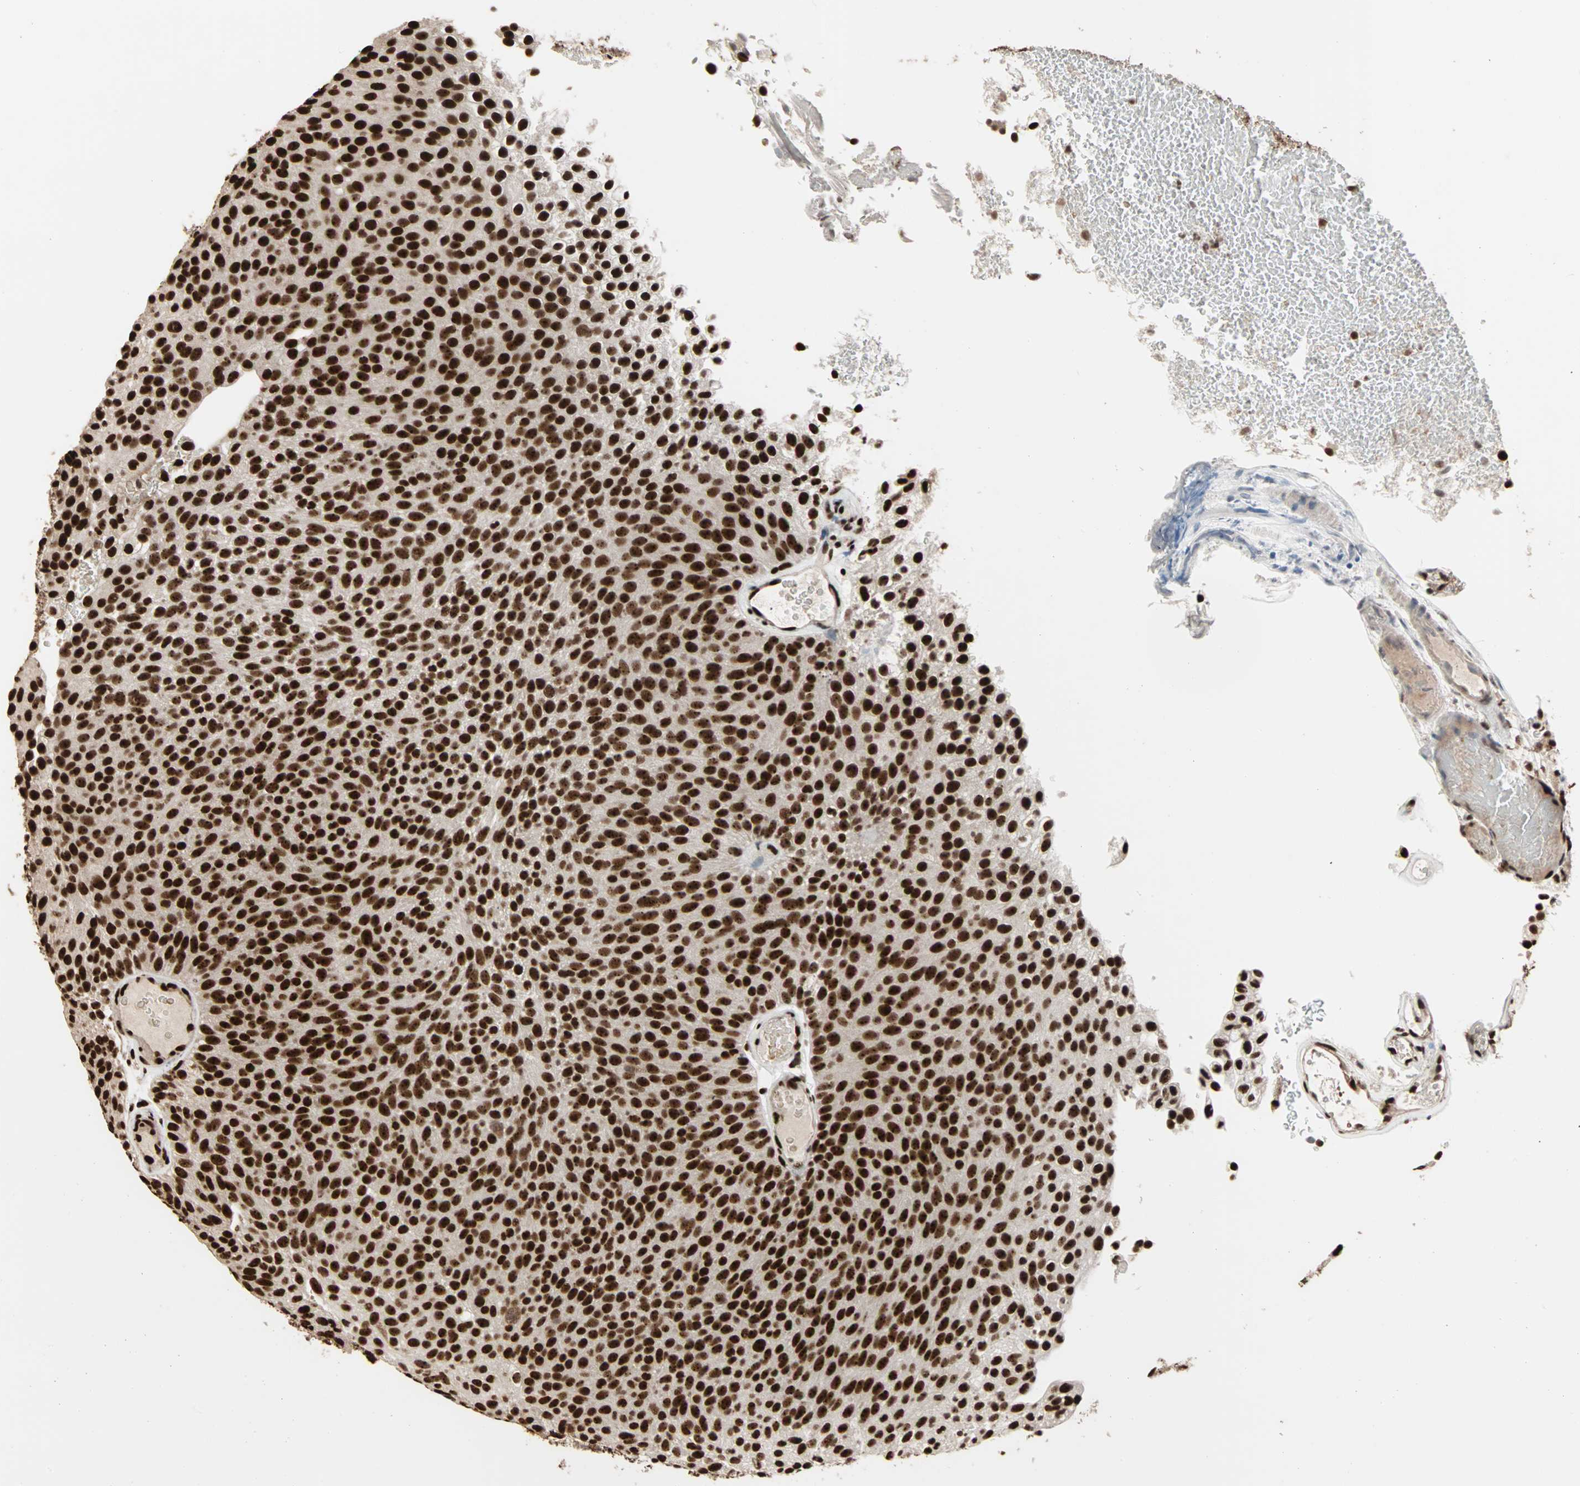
{"staining": {"intensity": "strong", "quantity": ">75%", "location": "nuclear"}, "tissue": "urothelial cancer", "cell_type": "Tumor cells", "image_type": "cancer", "snomed": [{"axis": "morphology", "description": "Urothelial carcinoma, Low grade"}, {"axis": "topography", "description": "Urinary bladder"}], "caption": "Immunohistochemical staining of urothelial carcinoma (low-grade) displays high levels of strong nuclear positivity in about >75% of tumor cells.", "gene": "ILF2", "patient": {"sex": "male", "age": 78}}